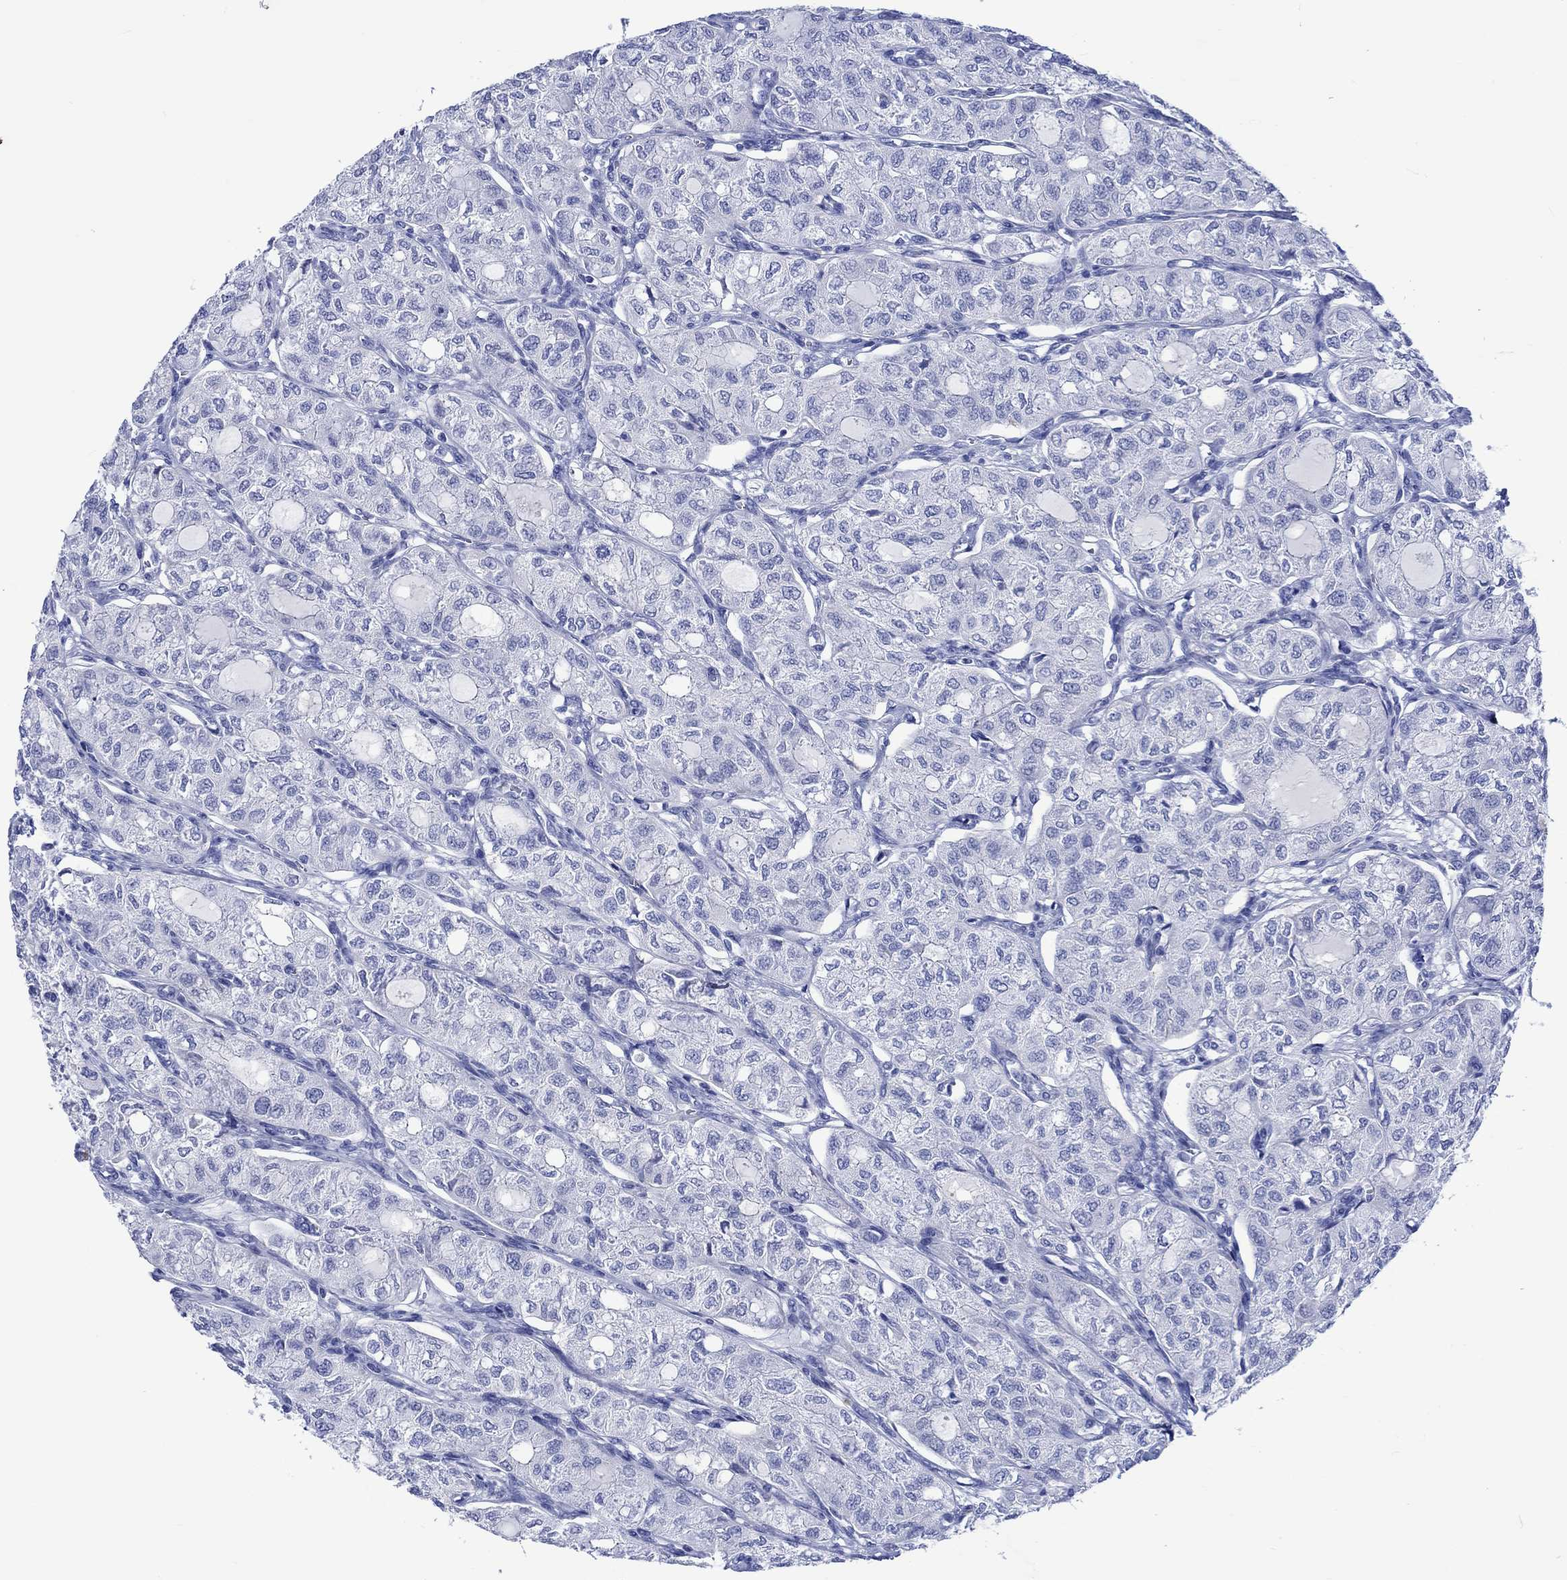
{"staining": {"intensity": "negative", "quantity": "none", "location": "none"}, "tissue": "thyroid cancer", "cell_type": "Tumor cells", "image_type": "cancer", "snomed": [{"axis": "morphology", "description": "Follicular adenoma carcinoma, NOS"}, {"axis": "topography", "description": "Thyroid gland"}], "caption": "IHC of human thyroid cancer shows no expression in tumor cells.", "gene": "KLHL33", "patient": {"sex": "male", "age": 75}}